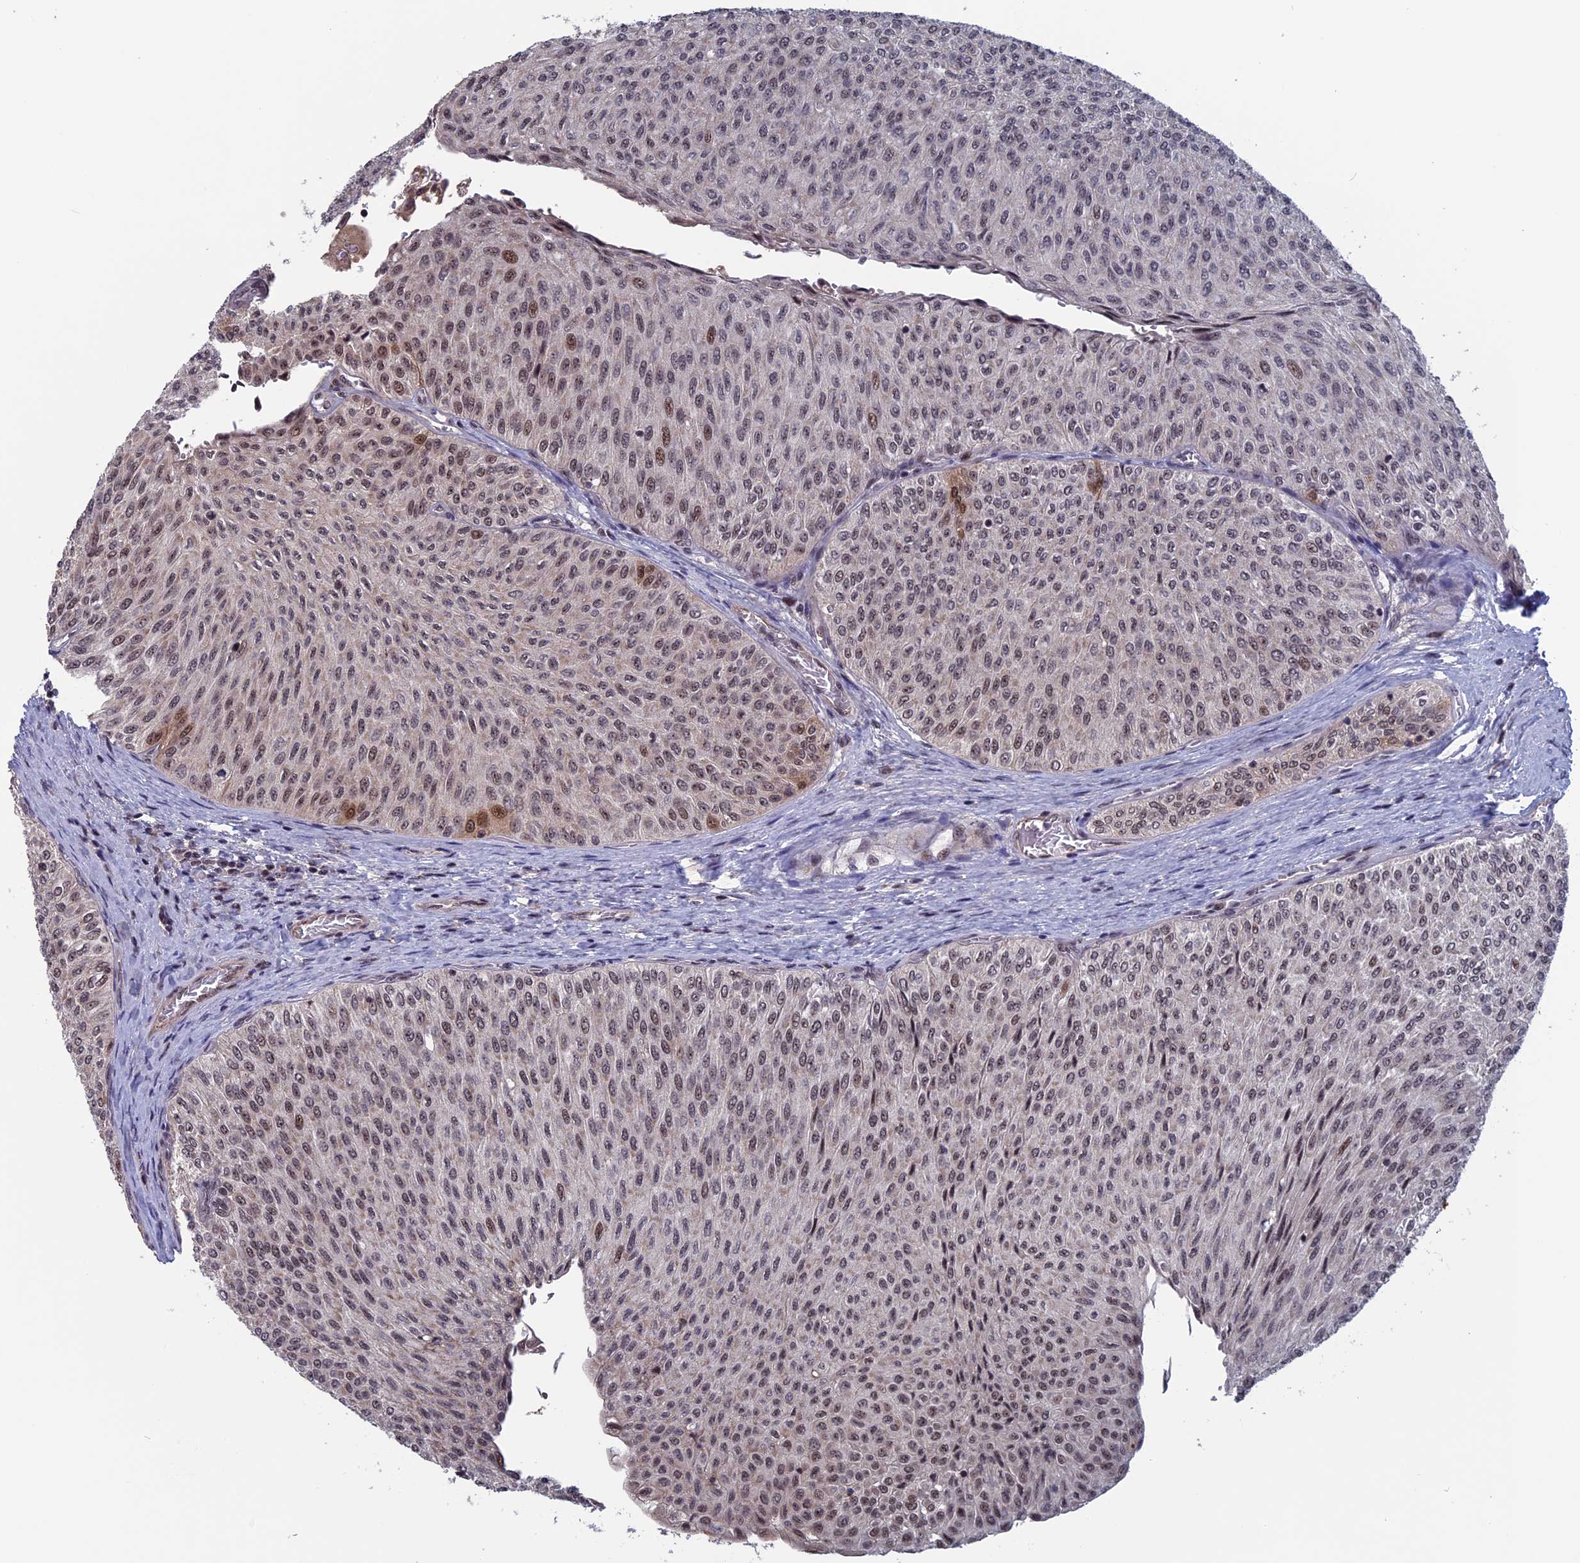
{"staining": {"intensity": "moderate", "quantity": "<25%", "location": "nuclear"}, "tissue": "urothelial cancer", "cell_type": "Tumor cells", "image_type": "cancer", "snomed": [{"axis": "morphology", "description": "Urothelial carcinoma, Low grade"}, {"axis": "topography", "description": "Urinary bladder"}], "caption": "Protein staining of urothelial cancer tissue shows moderate nuclear positivity in approximately <25% of tumor cells.", "gene": "CACTIN", "patient": {"sex": "male", "age": 78}}